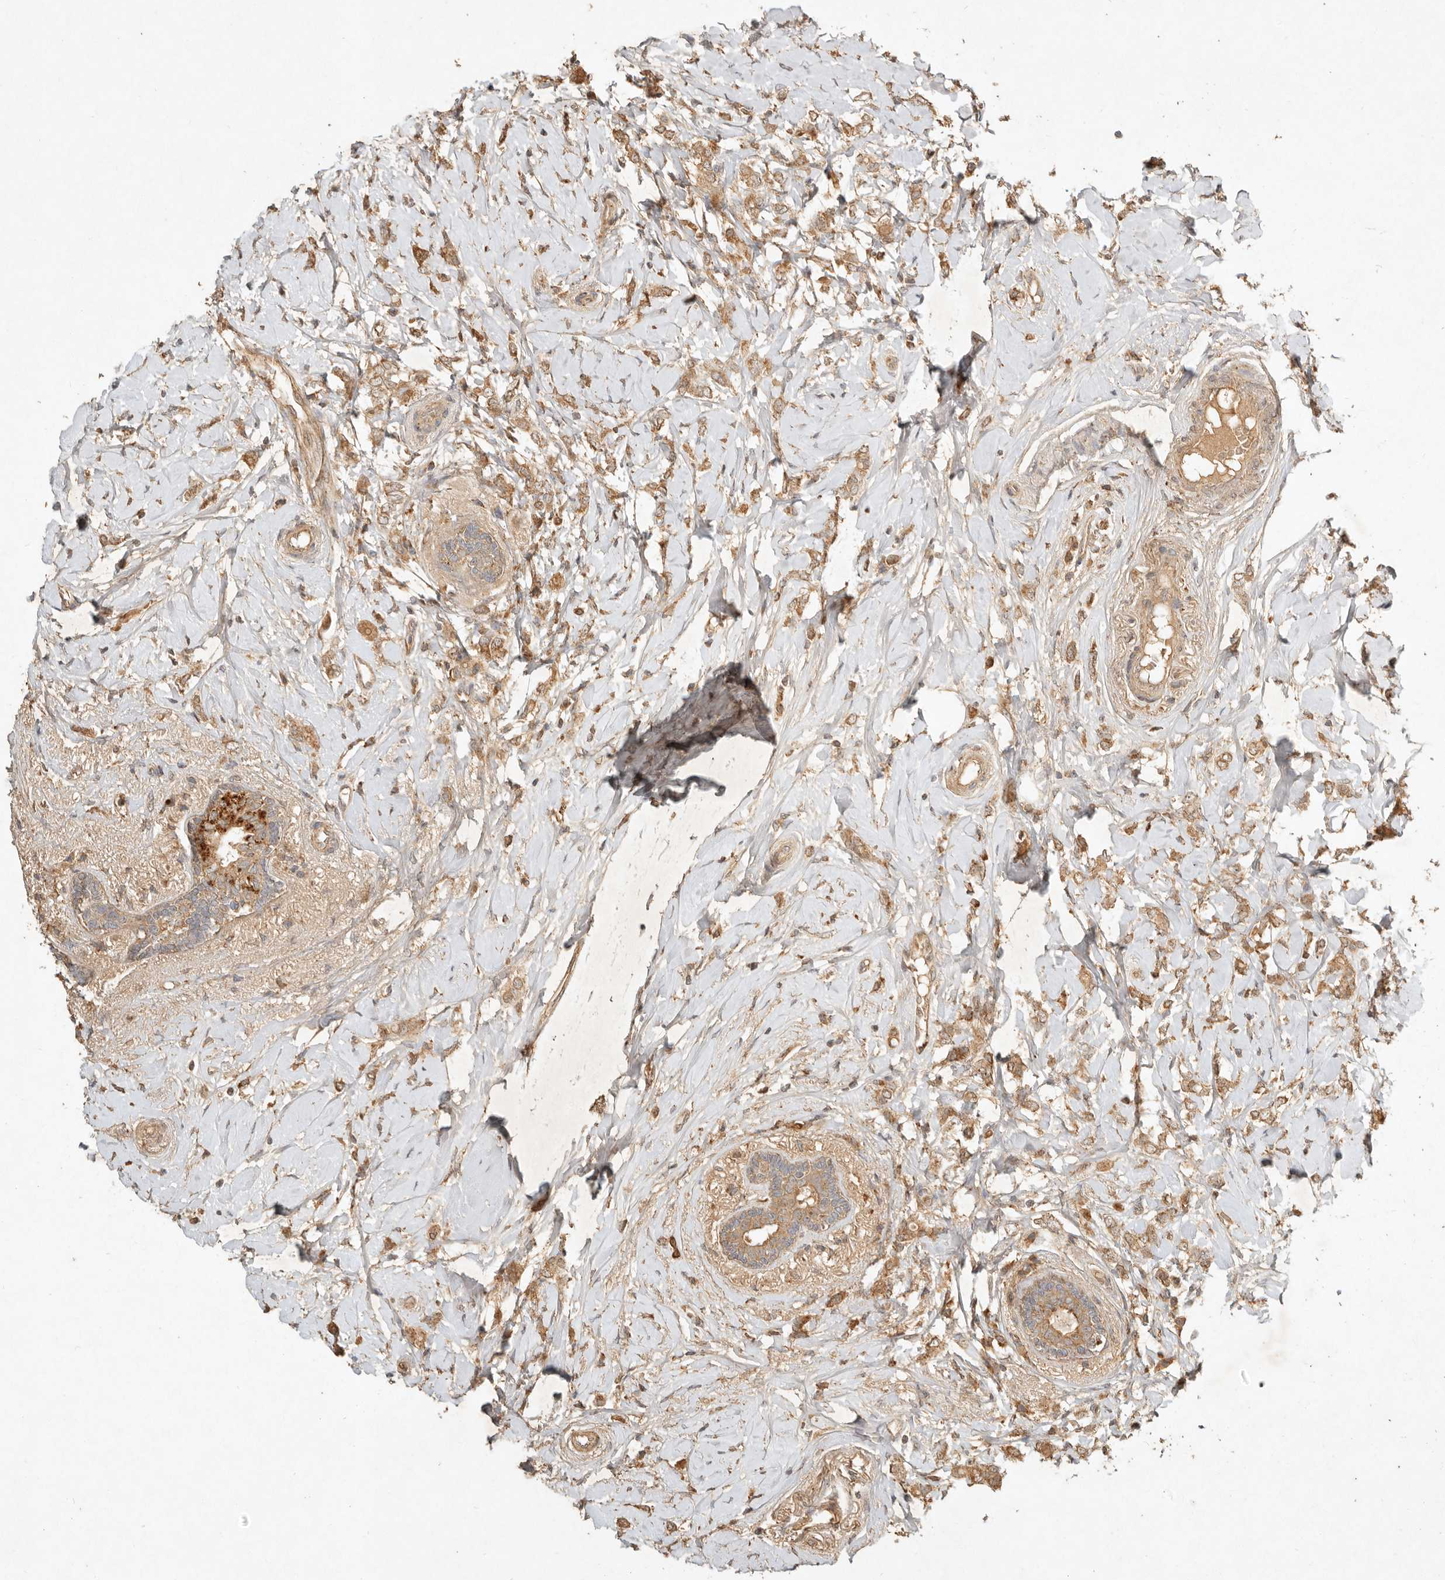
{"staining": {"intensity": "moderate", "quantity": ">75%", "location": "cytoplasmic/membranous"}, "tissue": "breast cancer", "cell_type": "Tumor cells", "image_type": "cancer", "snomed": [{"axis": "morphology", "description": "Normal tissue, NOS"}, {"axis": "morphology", "description": "Lobular carcinoma"}, {"axis": "topography", "description": "Breast"}], "caption": "An IHC photomicrograph of neoplastic tissue is shown. Protein staining in brown shows moderate cytoplasmic/membranous positivity in breast lobular carcinoma within tumor cells. (DAB IHC, brown staining for protein, blue staining for nuclei).", "gene": "CLEC4C", "patient": {"sex": "female", "age": 47}}